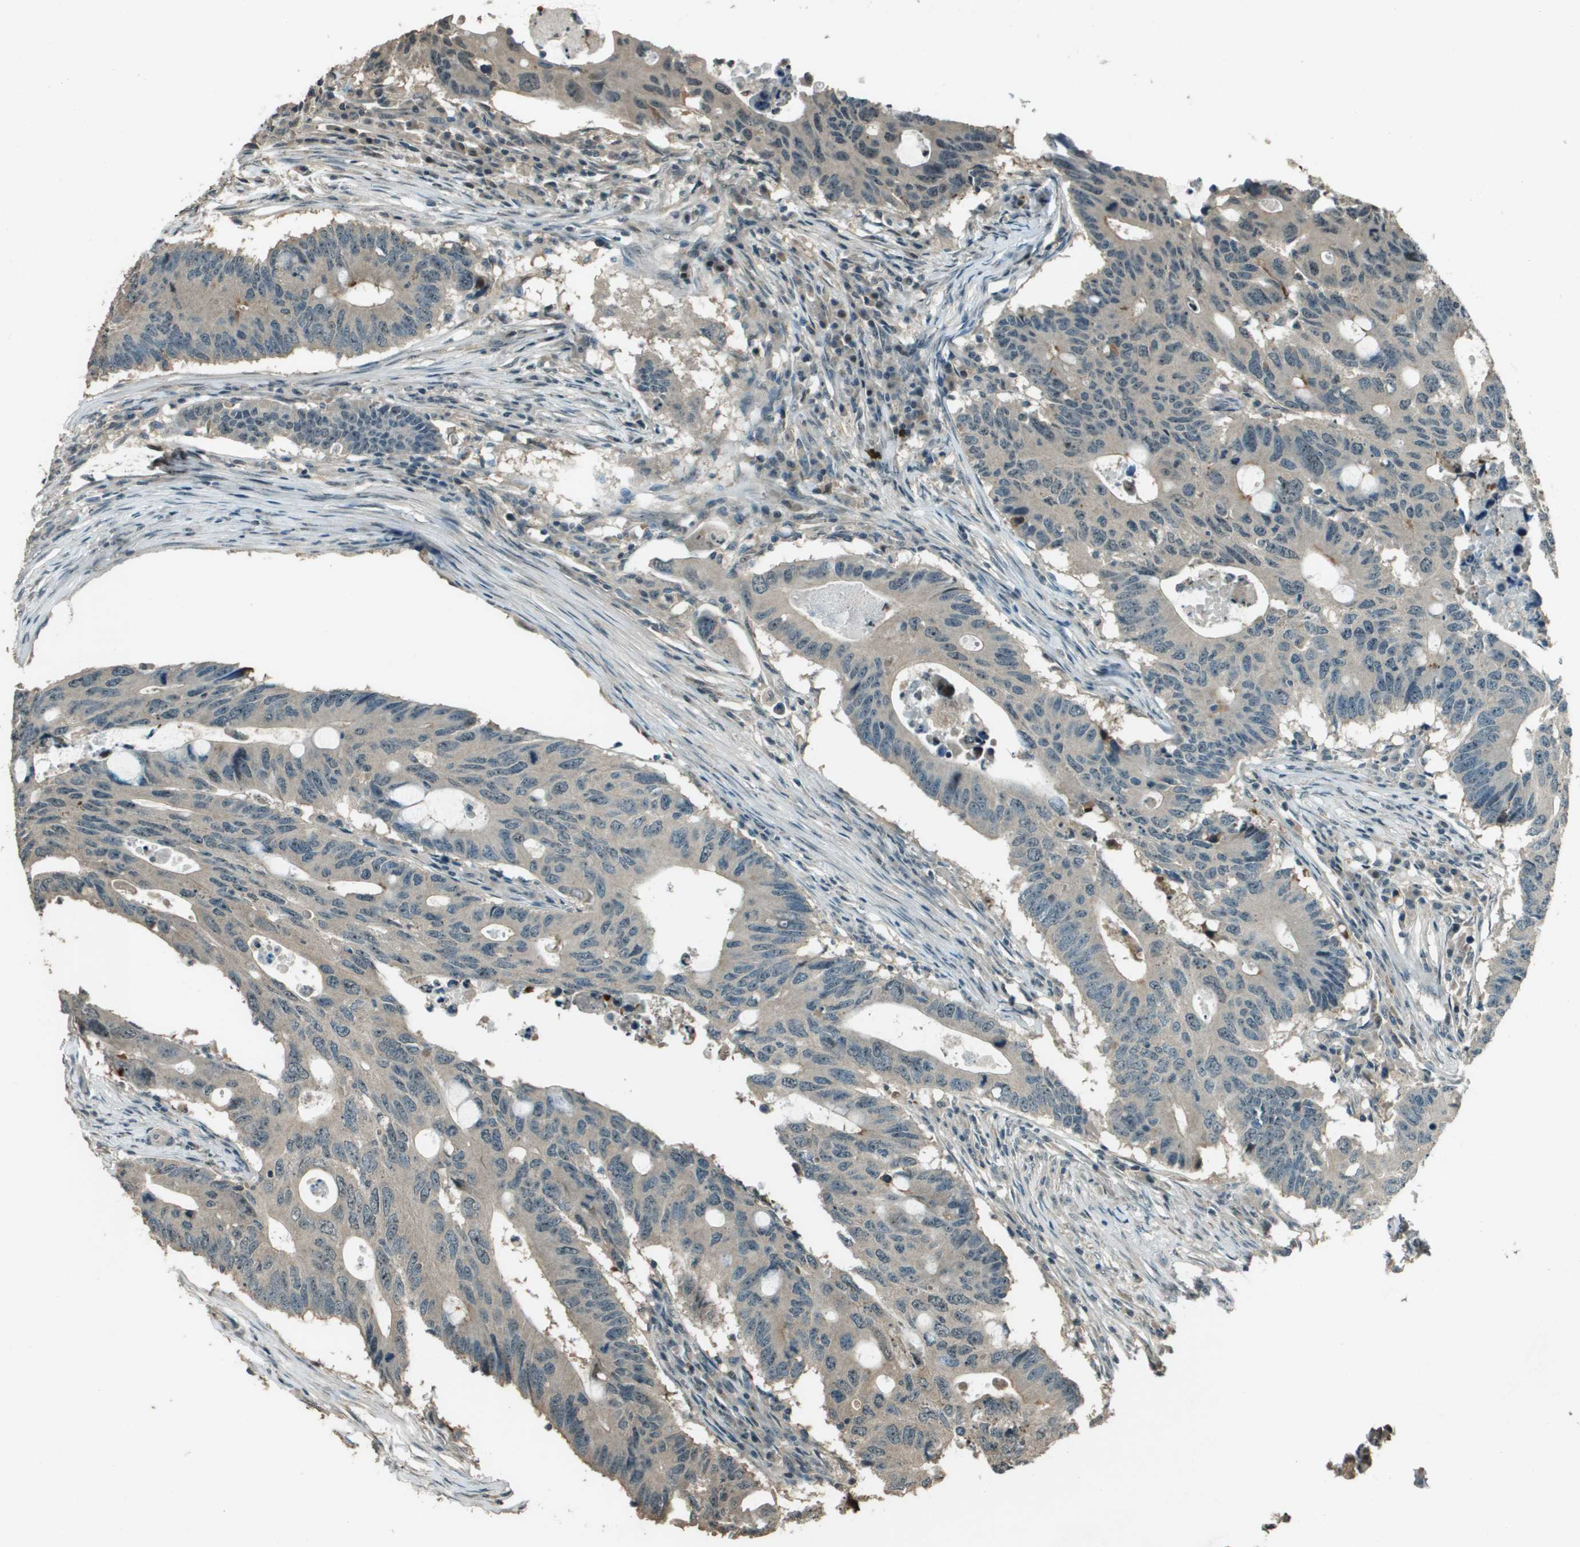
{"staining": {"intensity": "negative", "quantity": "none", "location": "none"}, "tissue": "colorectal cancer", "cell_type": "Tumor cells", "image_type": "cancer", "snomed": [{"axis": "morphology", "description": "Adenocarcinoma, NOS"}, {"axis": "topography", "description": "Colon"}], "caption": "Immunohistochemical staining of colorectal adenocarcinoma displays no significant positivity in tumor cells.", "gene": "SDC3", "patient": {"sex": "male", "age": 71}}